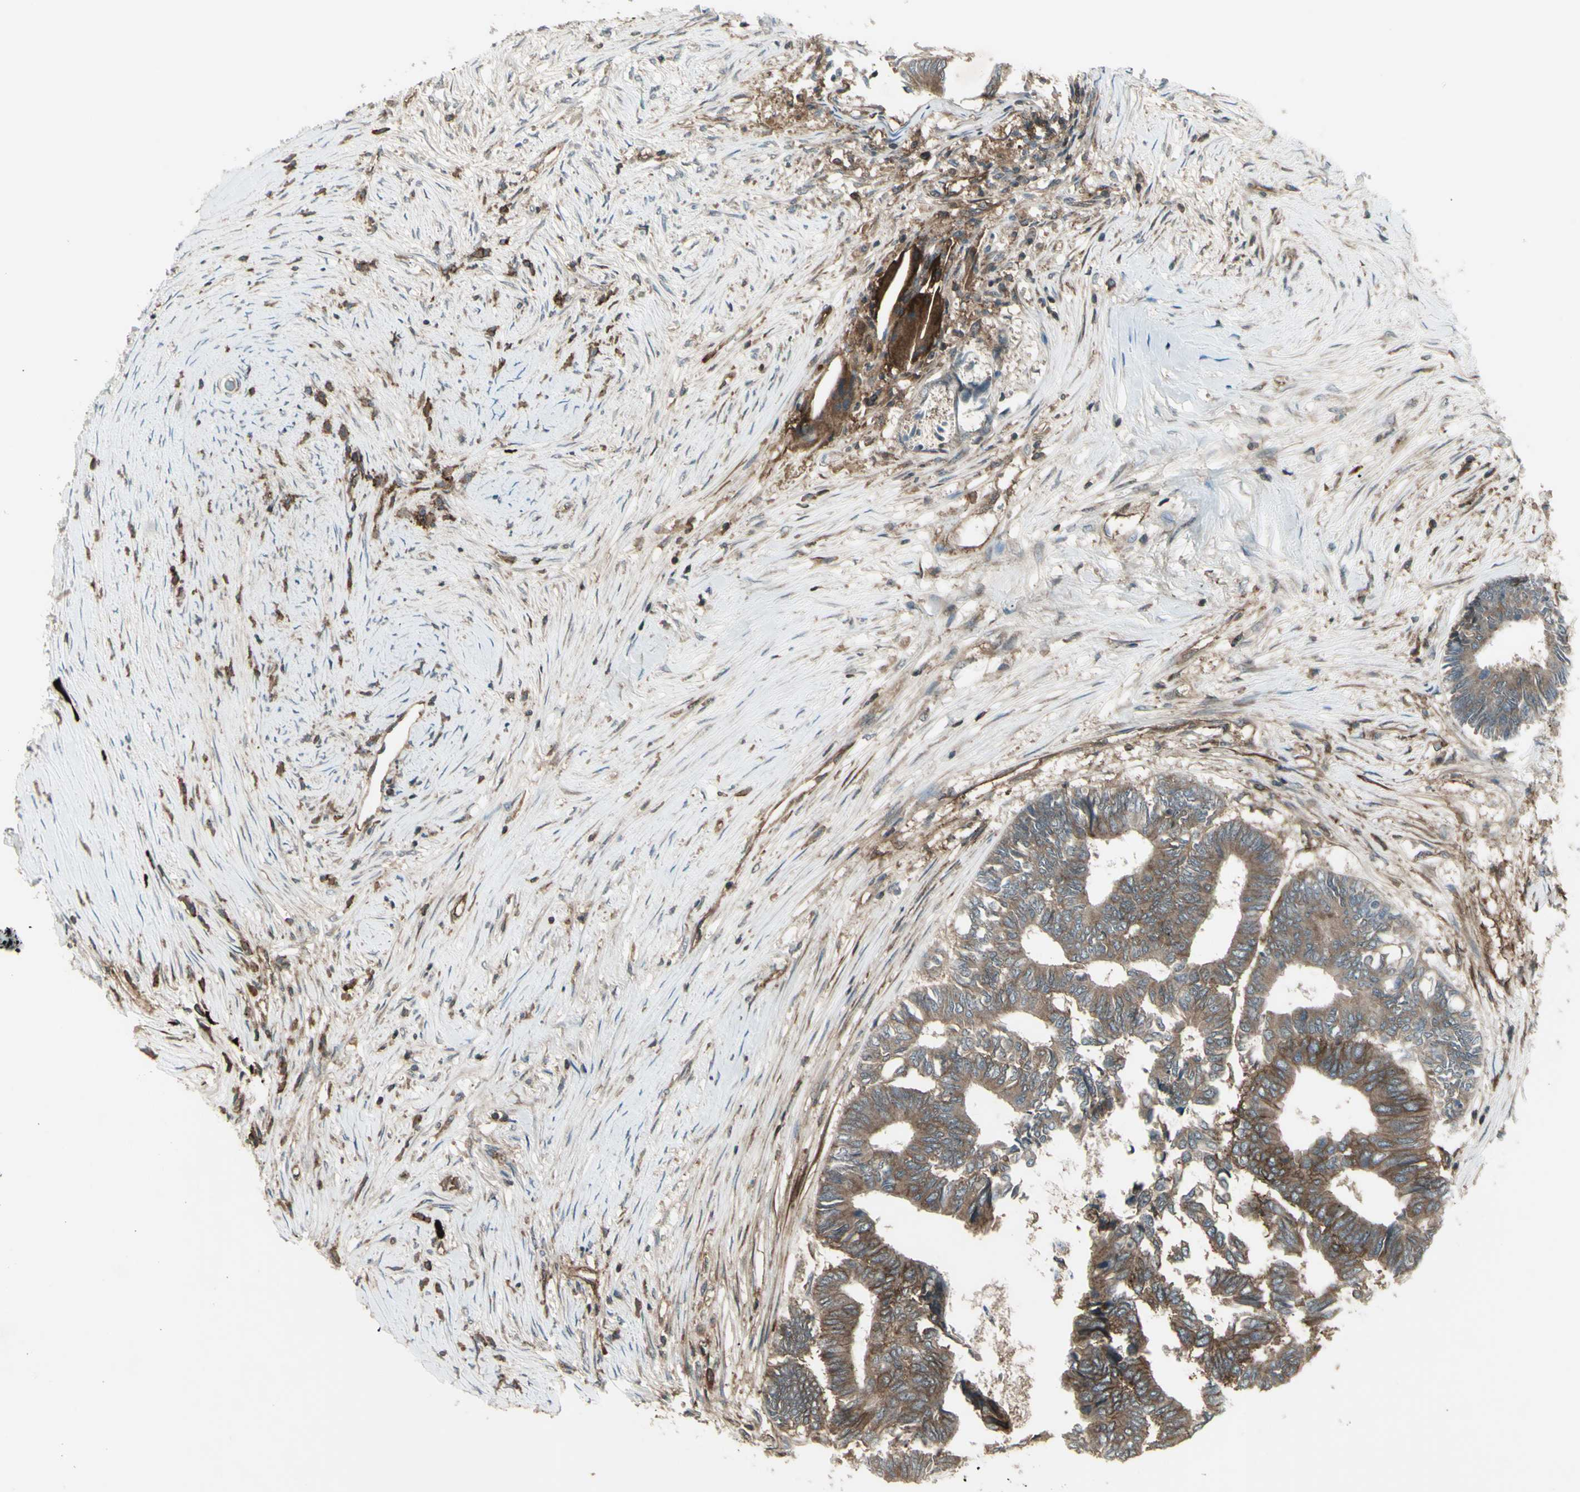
{"staining": {"intensity": "moderate", "quantity": ">75%", "location": "cytoplasmic/membranous"}, "tissue": "colorectal cancer", "cell_type": "Tumor cells", "image_type": "cancer", "snomed": [{"axis": "morphology", "description": "Adenocarcinoma, NOS"}, {"axis": "topography", "description": "Rectum"}], "caption": "An immunohistochemistry (IHC) histopathology image of neoplastic tissue is shown. Protein staining in brown highlights moderate cytoplasmic/membranous positivity in colorectal cancer (adenocarcinoma) within tumor cells. The protein is shown in brown color, while the nuclei are stained blue.", "gene": "FXYD5", "patient": {"sex": "male", "age": 63}}